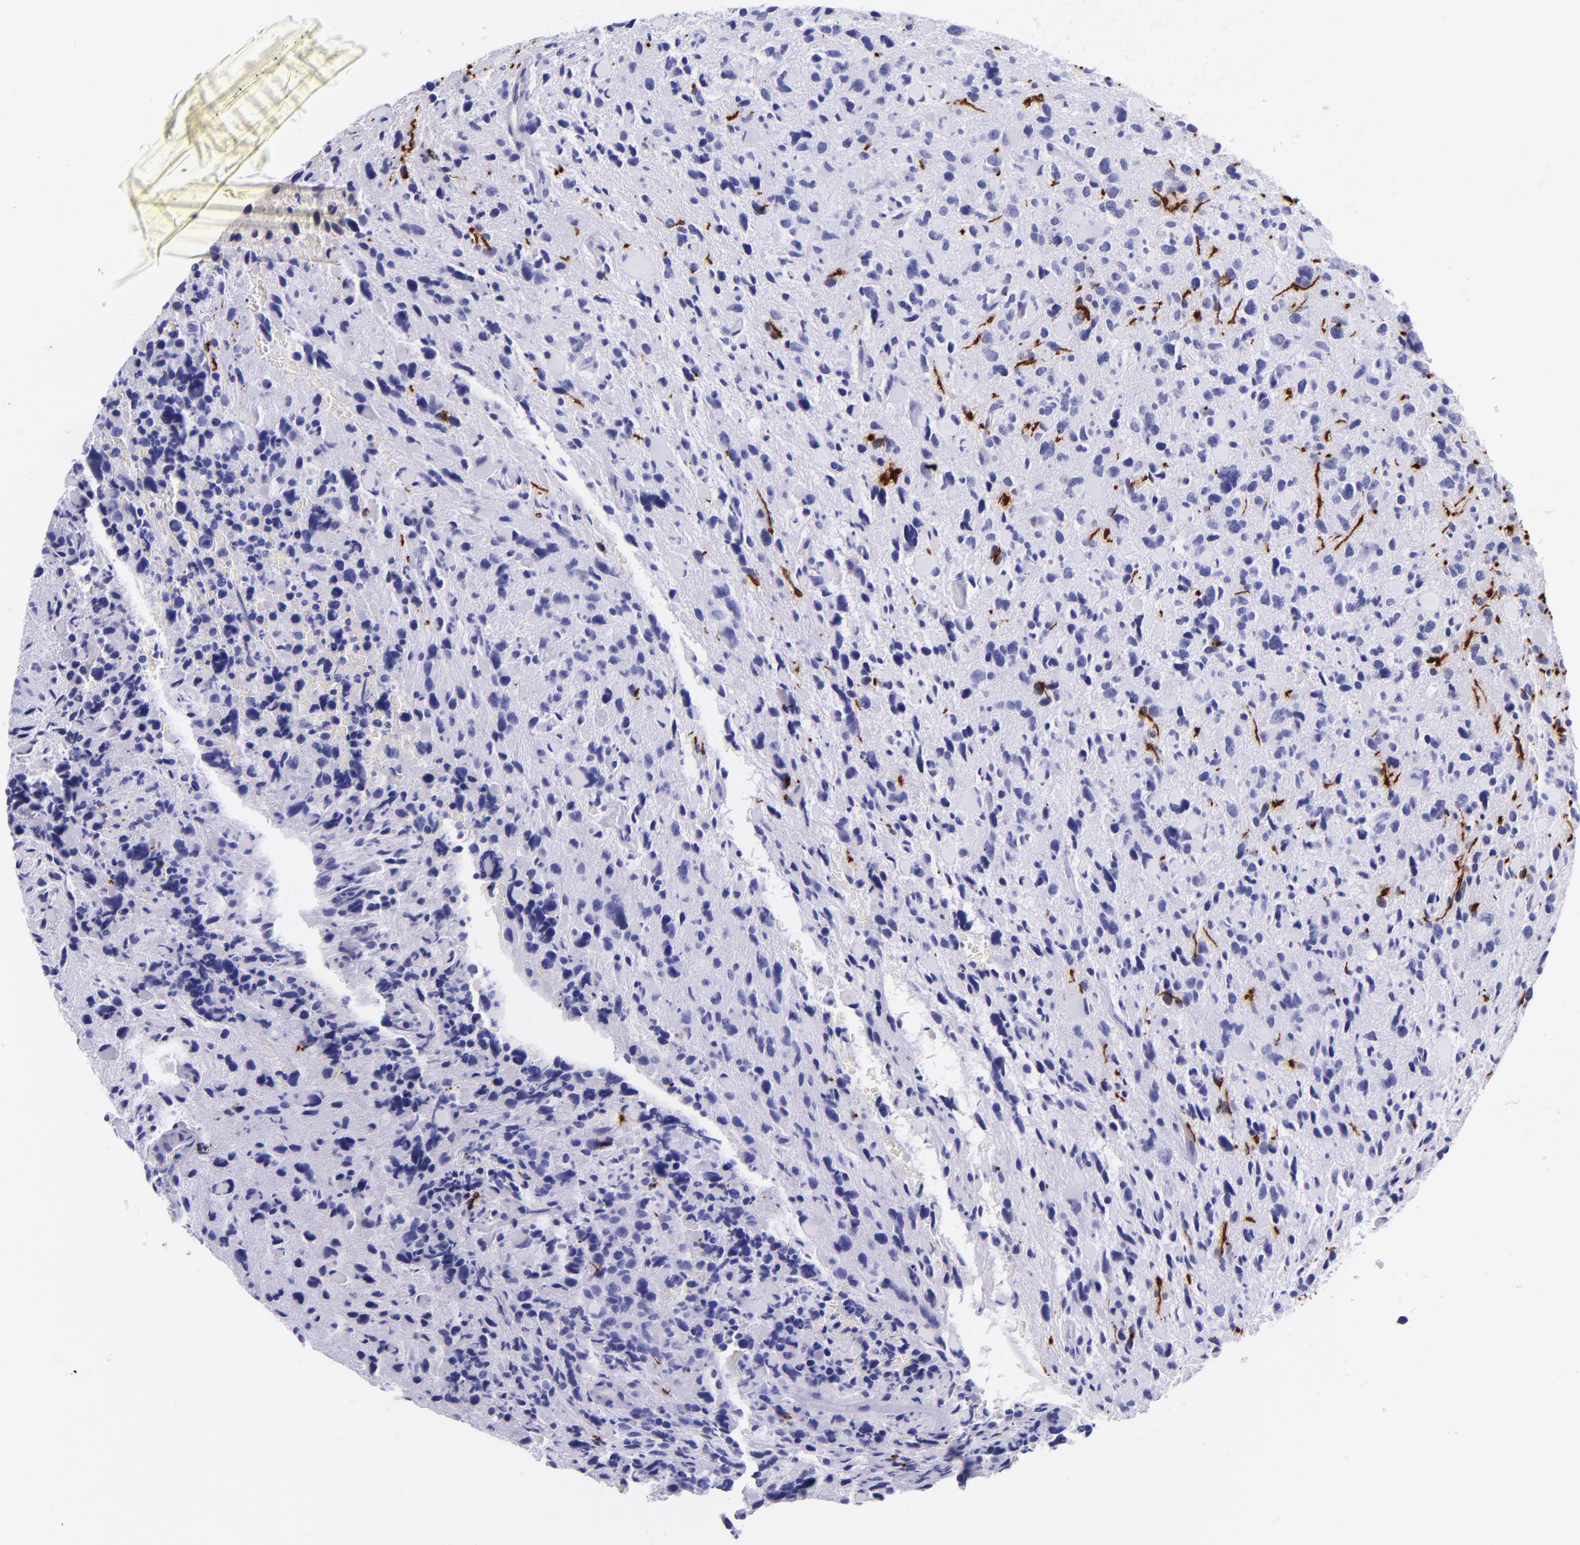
{"staining": {"intensity": "negative", "quantity": "none", "location": "none"}, "tissue": "glioma", "cell_type": "Tumor cells", "image_type": "cancer", "snomed": [{"axis": "morphology", "description": "Glioma, malignant, High grade"}, {"axis": "topography", "description": "Brain"}], "caption": "This is an IHC histopathology image of glioma. There is no expression in tumor cells.", "gene": "MBP", "patient": {"sex": "female", "age": 37}}